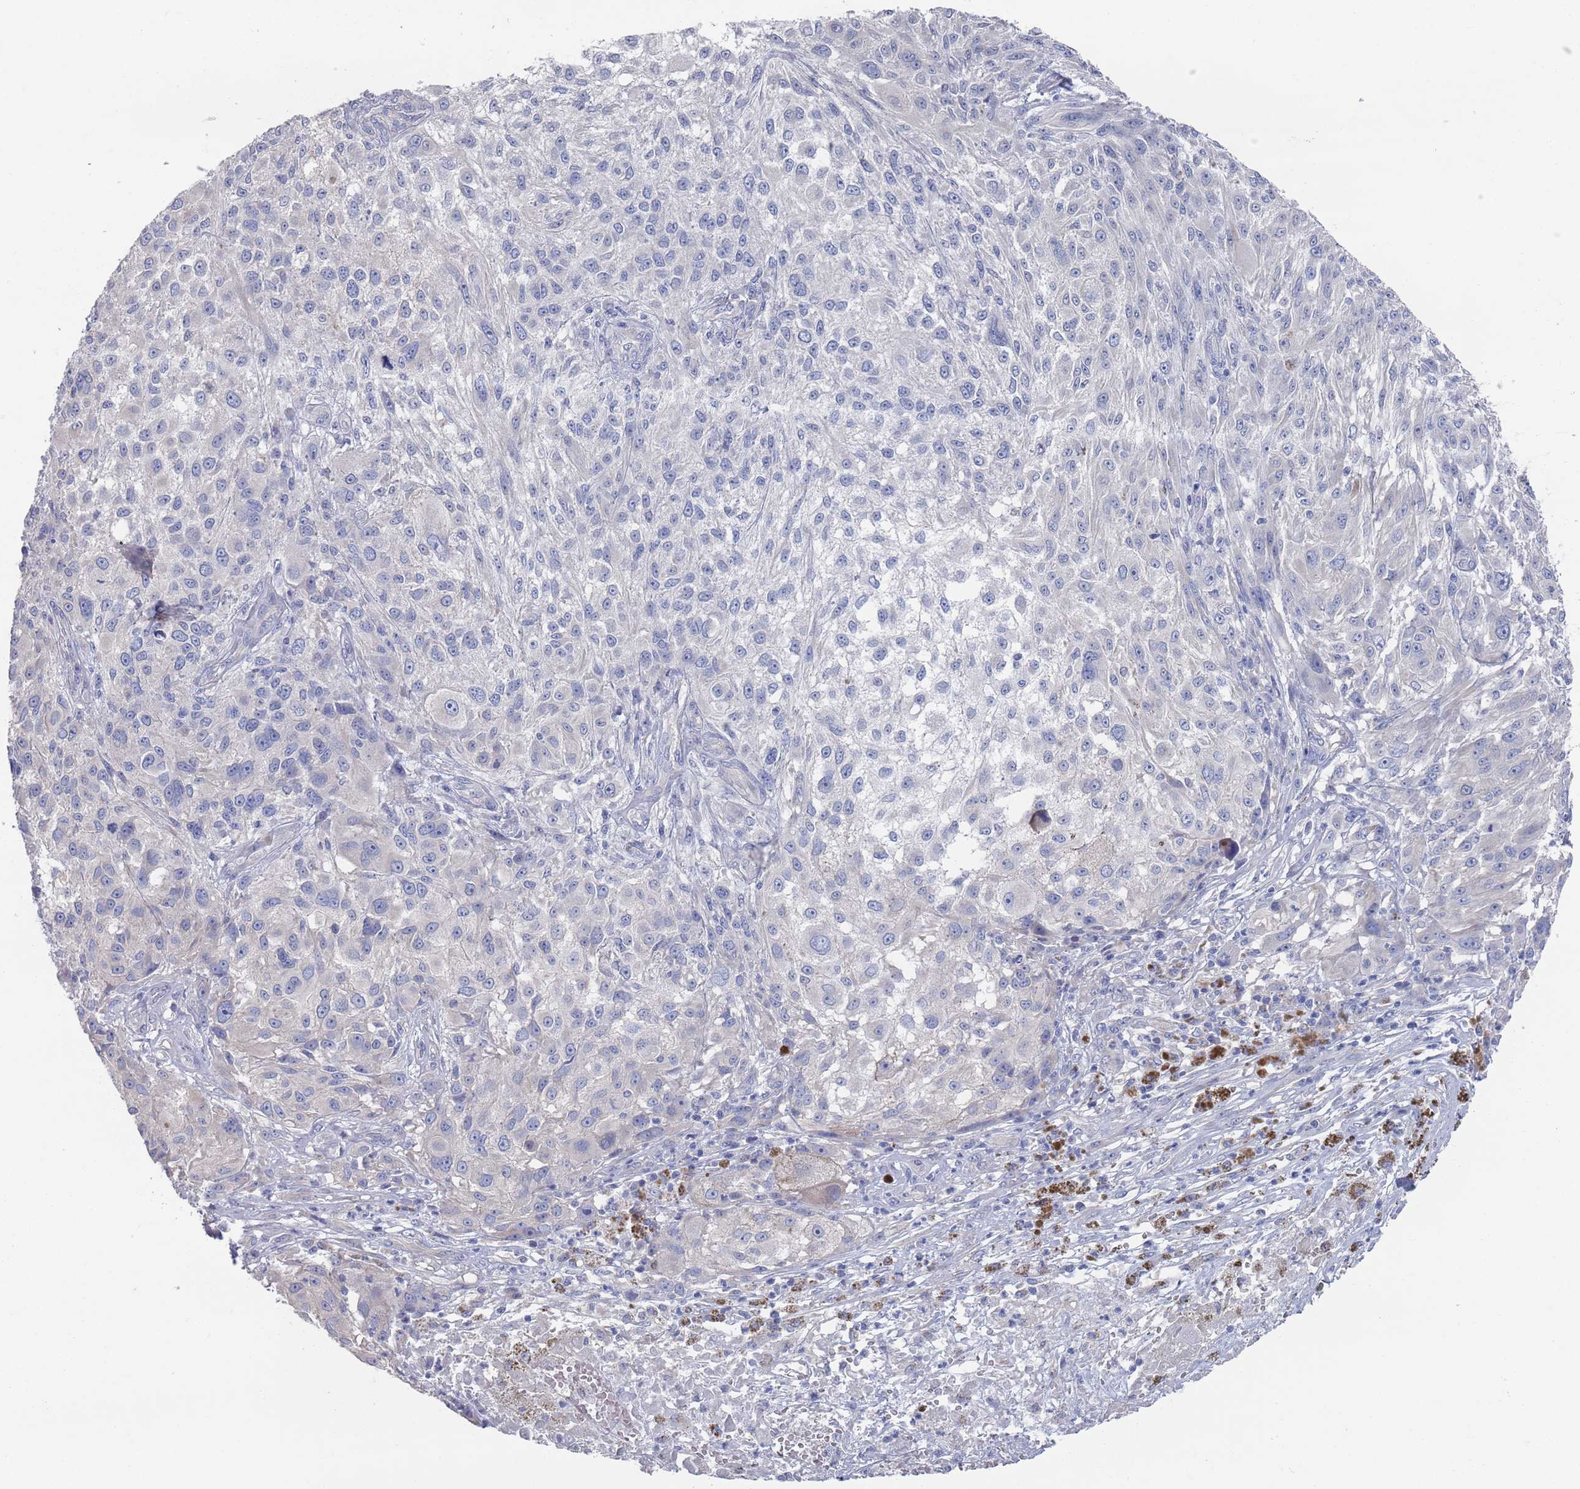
{"staining": {"intensity": "negative", "quantity": "none", "location": "none"}, "tissue": "melanoma", "cell_type": "Tumor cells", "image_type": "cancer", "snomed": [{"axis": "morphology", "description": "Normal morphology"}, {"axis": "morphology", "description": "Malignant melanoma, NOS"}, {"axis": "topography", "description": "Skin"}], "caption": "Protein analysis of melanoma demonstrates no significant expression in tumor cells.", "gene": "TMCO3", "patient": {"sex": "female", "age": 72}}